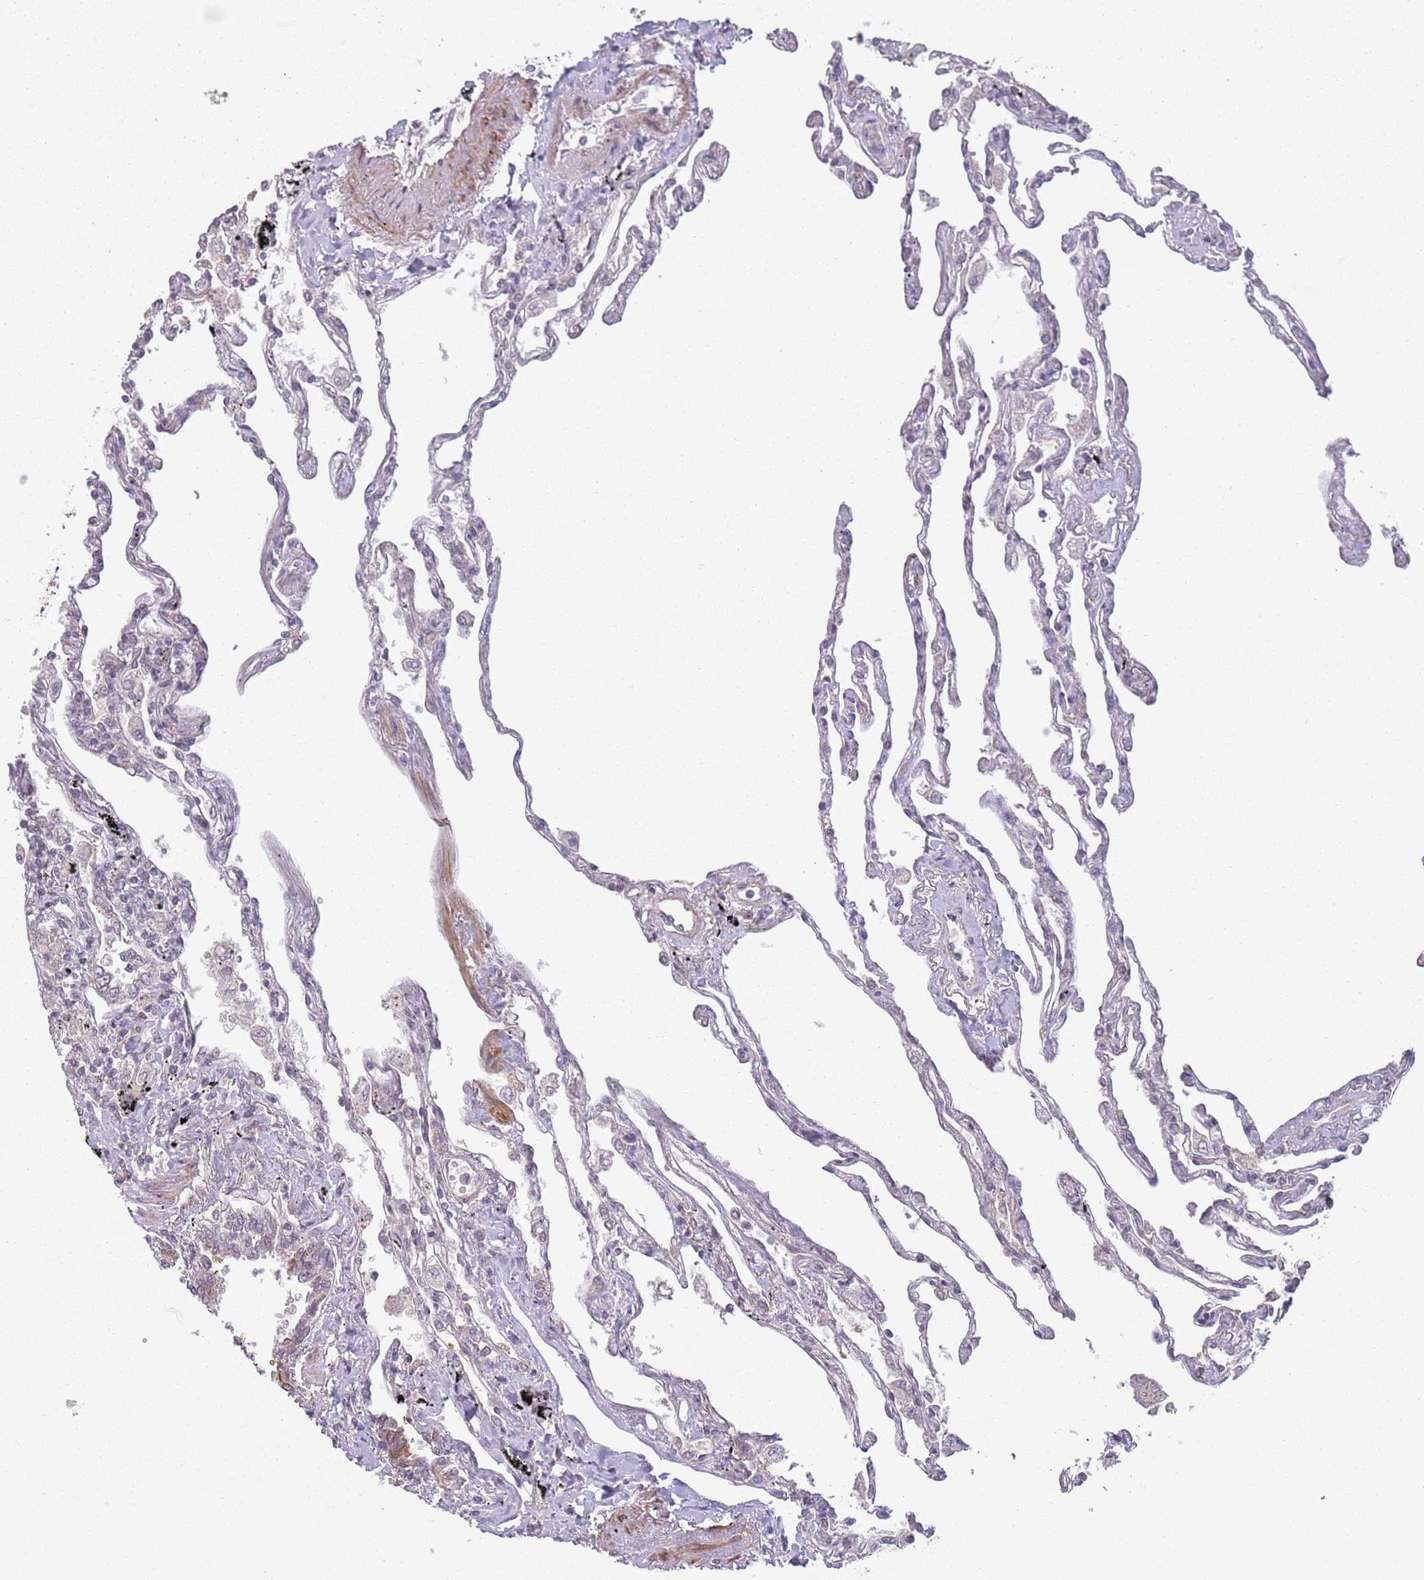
{"staining": {"intensity": "moderate", "quantity": "25%-75%", "location": "cytoplasmic/membranous,nuclear"}, "tissue": "lung", "cell_type": "Alveolar cells", "image_type": "normal", "snomed": [{"axis": "morphology", "description": "Normal tissue, NOS"}, {"axis": "topography", "description": "Lung"}], "caption": "Immunohistochemistry (IHC) histopathology image of unremarkable human lung stained for a protein (brown), which shows medium levels of moderate cytoplasmic/membranous,nuclear expression in about 25%-75% of alveolar cells.", "gene": "CCDC154", "patient": {"sex": "female", "age": 67}}